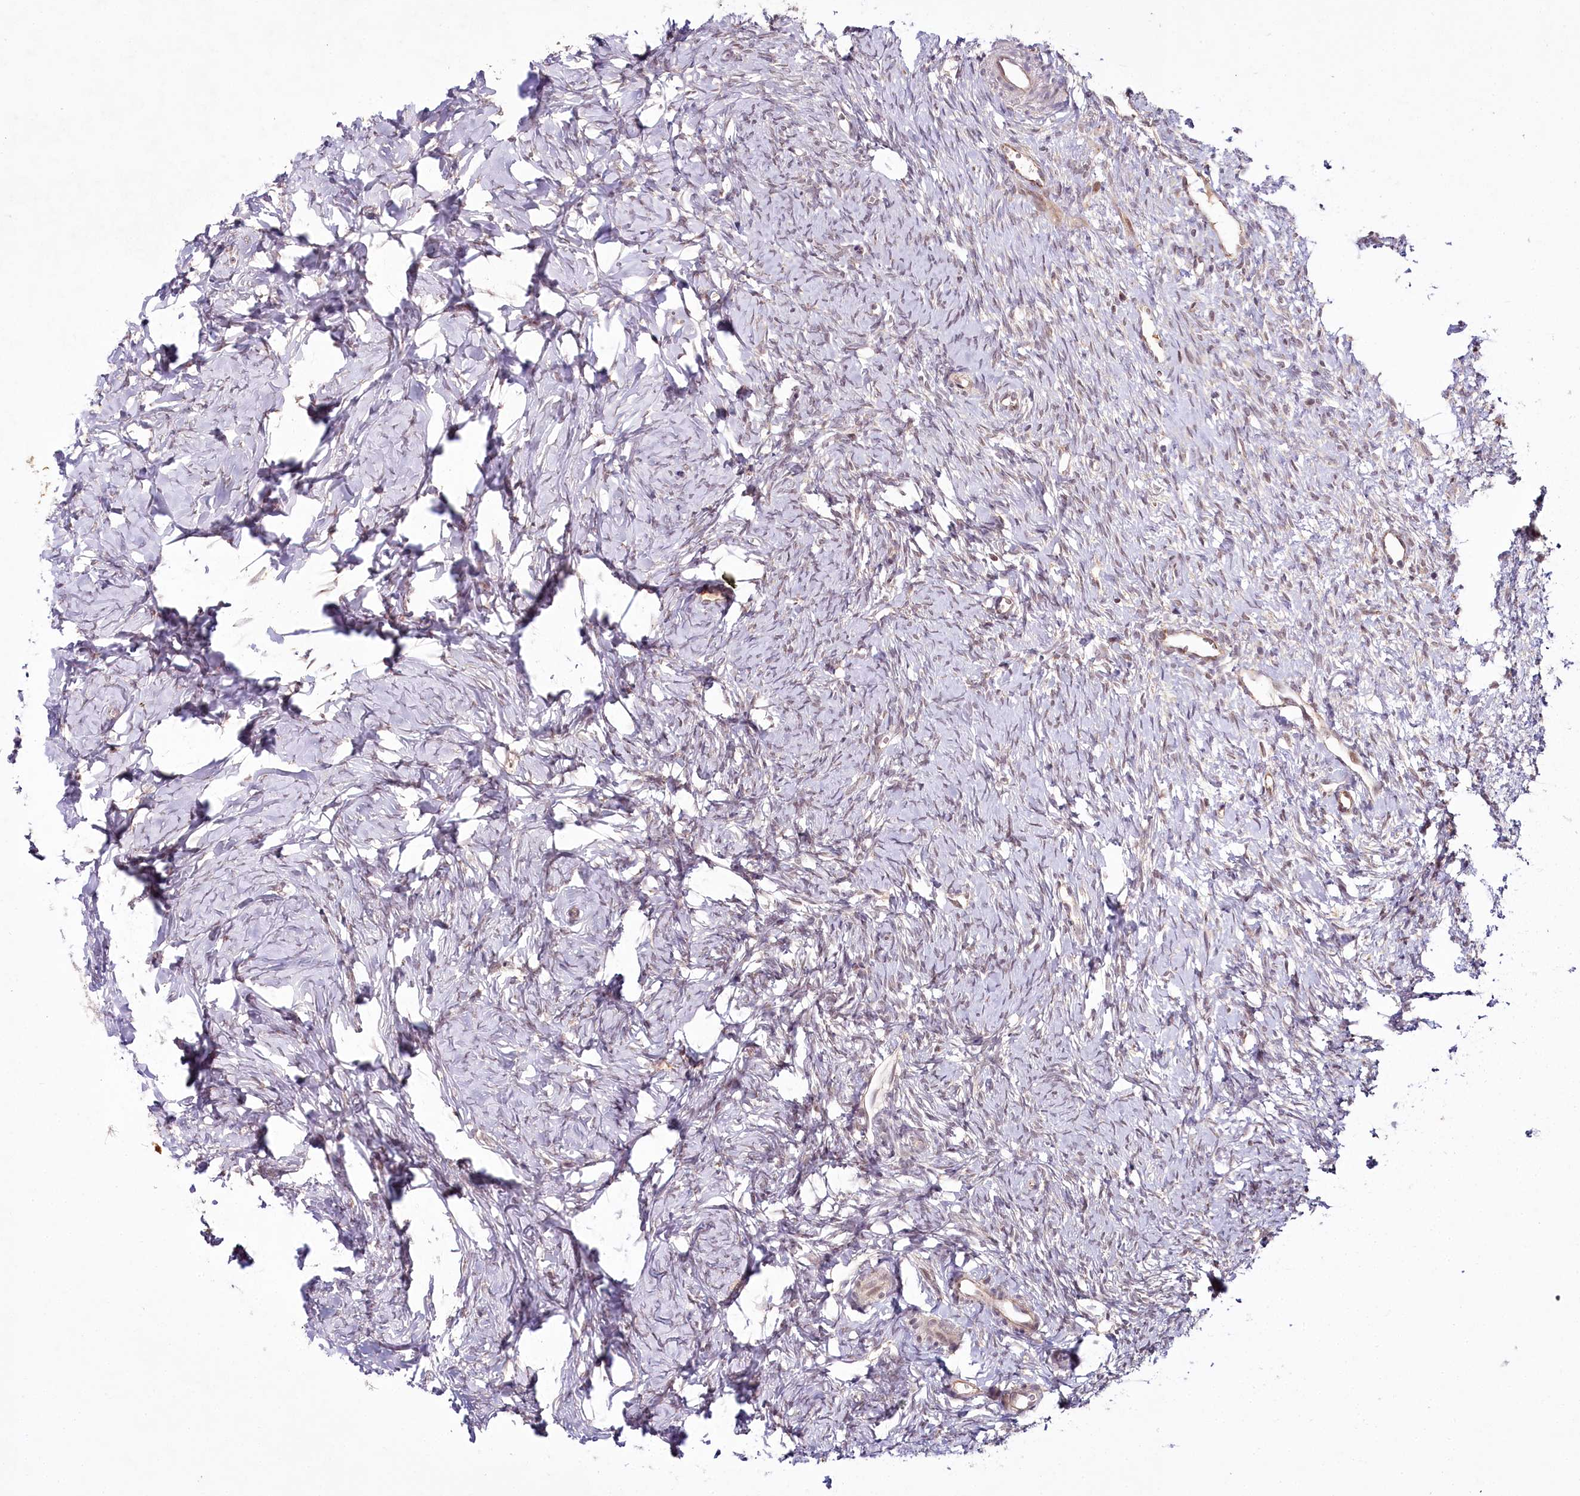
{"staining": {"intensity": "weak", "quantity": "<25%", "location": "cytoplasmic/membranous"}, "tissue": "ovary", "cell_type": "Ovarian stroma cells", "image_type": "normal", "snomed": [{"axis": "morphology", "description": "Normal tissue, NOS"}, {"axis": "topography", "description": "Ovary"}], "caption": "Immunohistochemistry micrograph of normal human ovary stained for a protein (brown), which displays no staining in ovarian stroma cells.", "gene": "ALKBH8", "patient": {"sex": "female", "age": 51}}